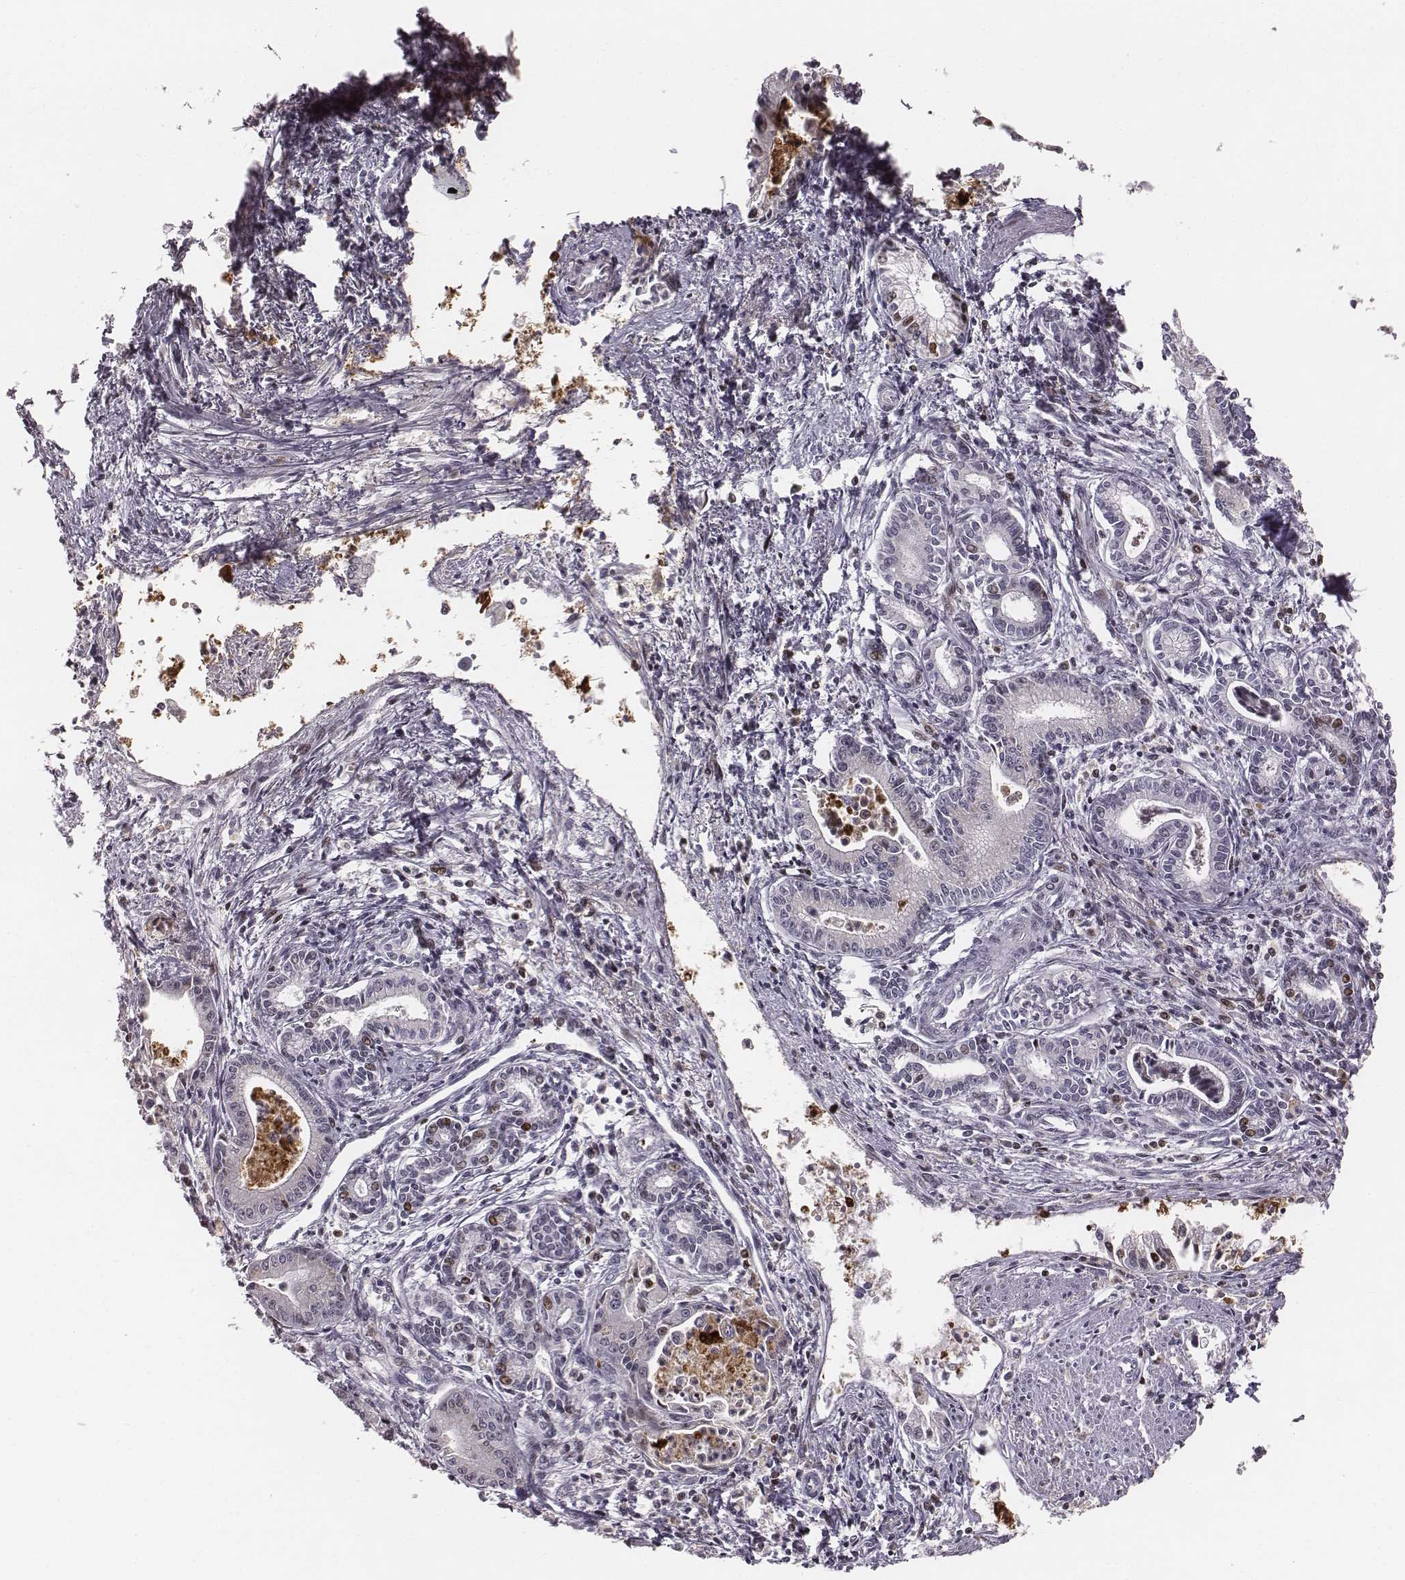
{"staining": {"intensity": "weak", "quantity": "<25%", "location": "nuclear"}, "tissue": "pancreatic cancer", "cell_type": "Tumor cells", "image_type": "cancer", "snomed": [{"axis": "morphology", "description": "Adenocarcinoma, NOS"}, {"axis": "topography", "description": "Pancreas"}], "caption": "Immunohistochemistry of pancreatic cancer (adenocarcinoma) displays no positivity in tumor cells.", "gene": "NDC1", "patient": {"sex": "female", "age": 65}}